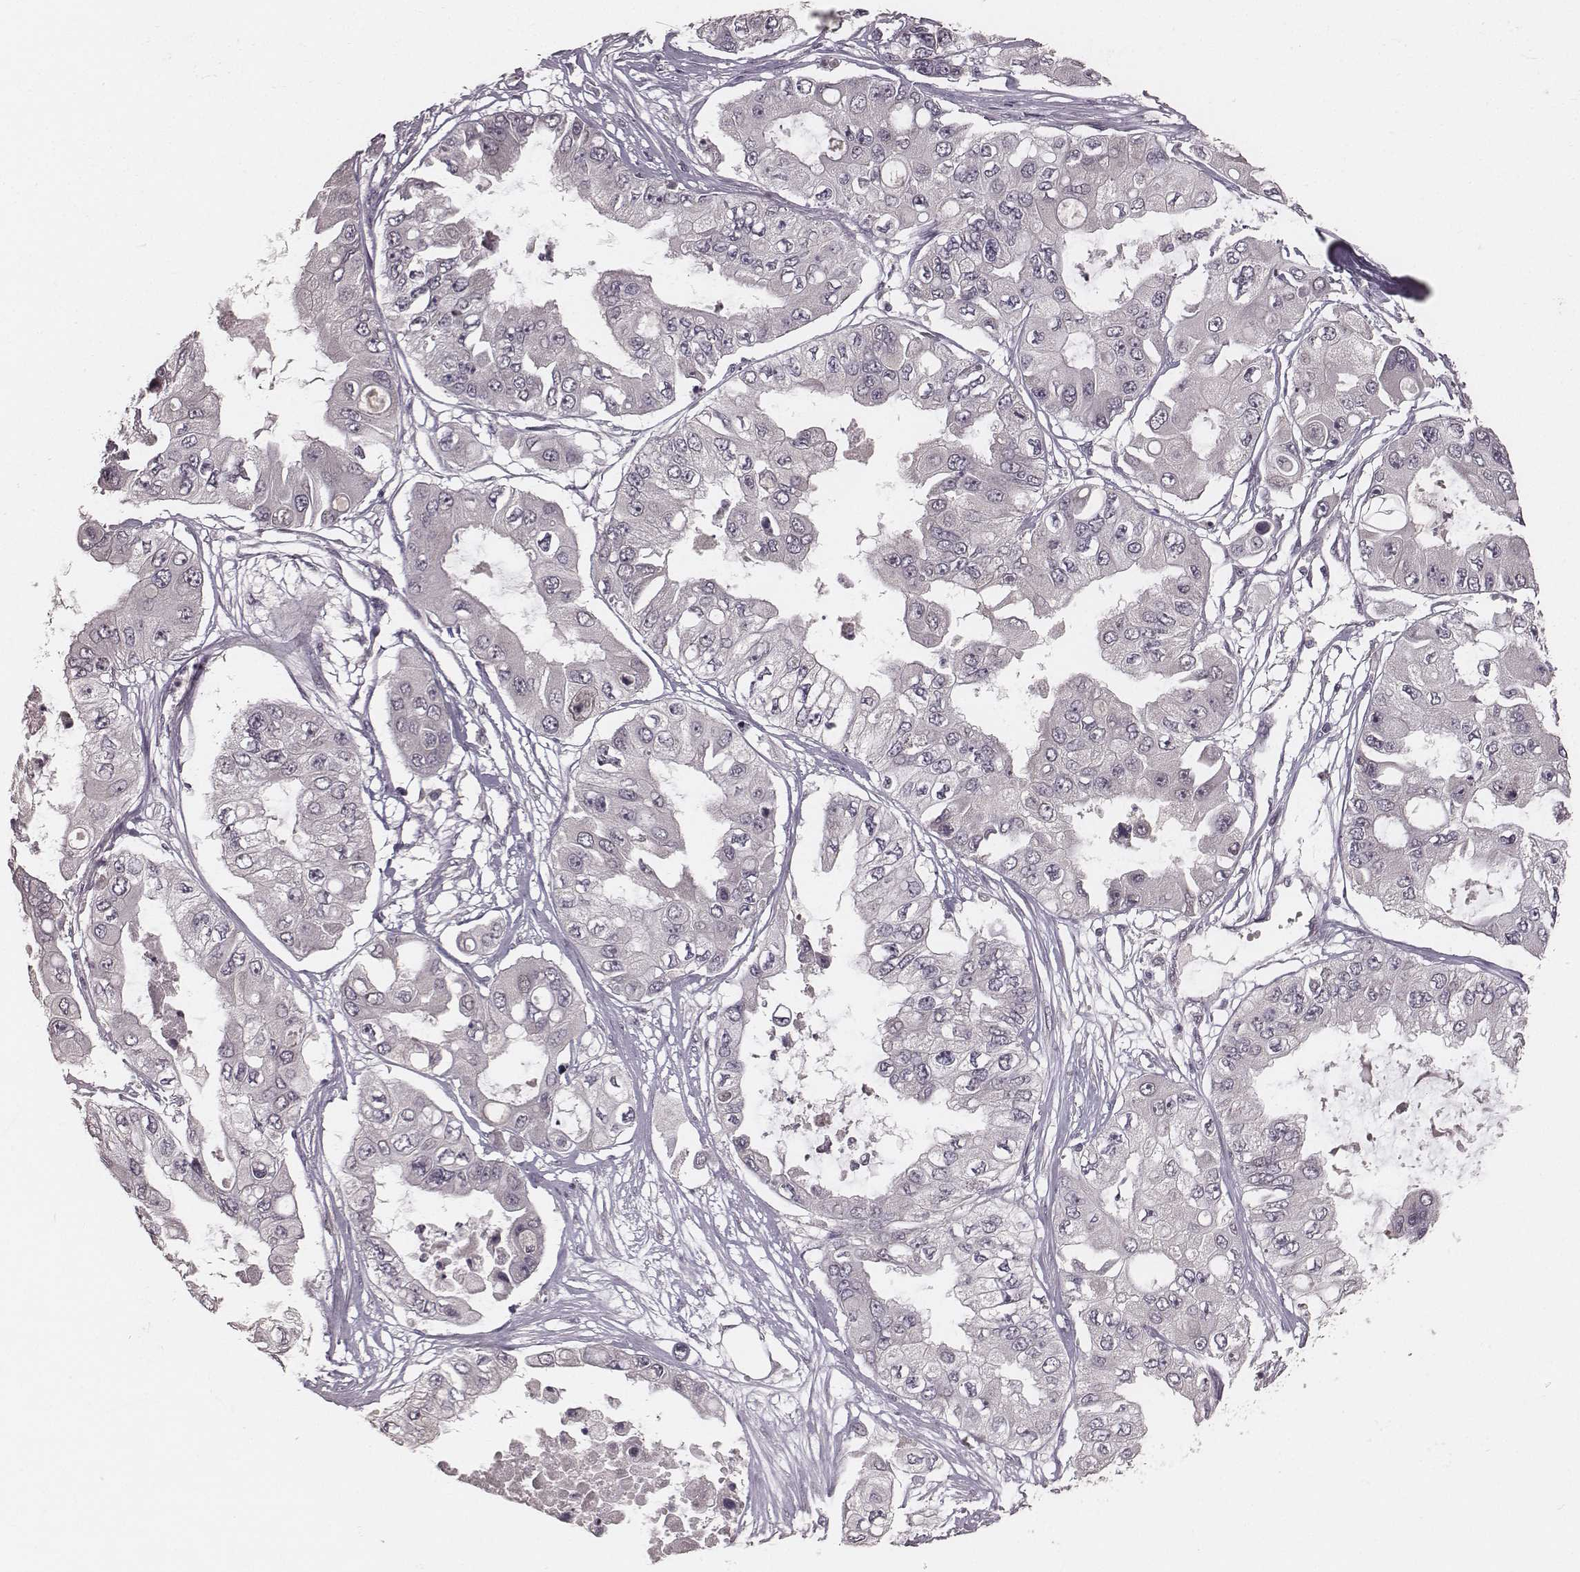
{"staining": {"intensity": "negative", "quantity": "none", "location": "none"}, "tissue": "ovarian cancer", "cell_type": "Tumor cells", "image_type": "cancer", "snomed": [{"axis": "morphology", "description": "Cystadenocarcinoma, serous, NOS"}, {"axis": "topography", "description": "Ovary"}], "caption": "The immunohistochemistry photomicrograph has no significant positivity in tumor cells of ovarian serous cystadenocarcinoma tissue. (Stains: DAB IHC with hematoxylin counter stain, Microscopy: brightfield microscopy at high magnification).", "gene": "LY6K", "patient": {"sex": "female", "age": 56}}